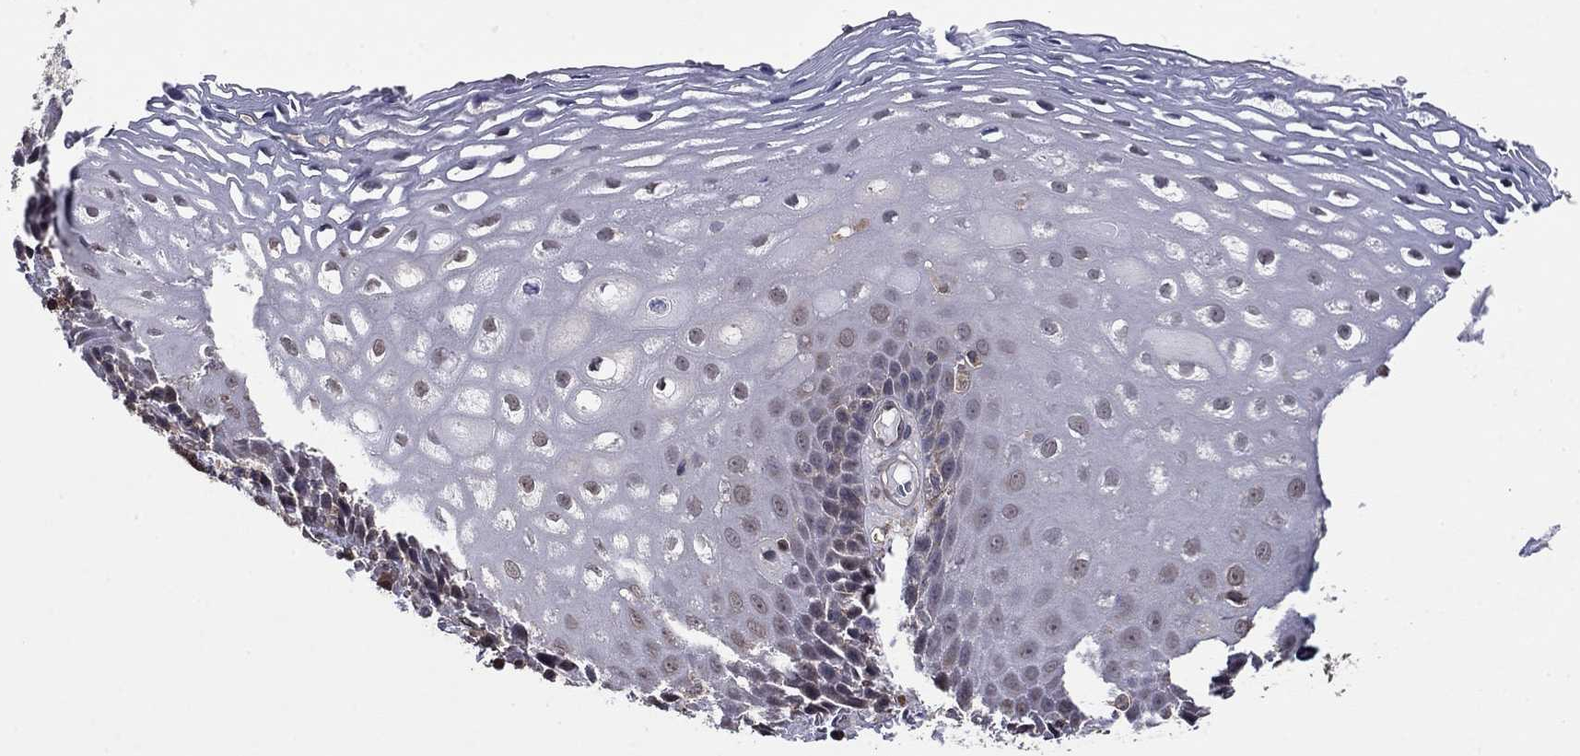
{"staining": {"intensity": "weak", "quantity": "25%-75%", "location": "nuclear"}, "tissue": "esophagus", "cell_type": "Squamous epithelial cells", "image_type": "normal", "snomed": [{"axis": "morphology", "description": "Normal tissue, NOS"}, {"axis": "topography", "description": "Esophagus"}], "caption": "High-power microscopy captured an immunohistochemistry (IHC) image of normal esophagus, revealing weak nuclear positivity in approximately 25%-75% of squamous epithelial cells.", "gene": "RNF114", "patient": {"sex": "male", "age": 76}}